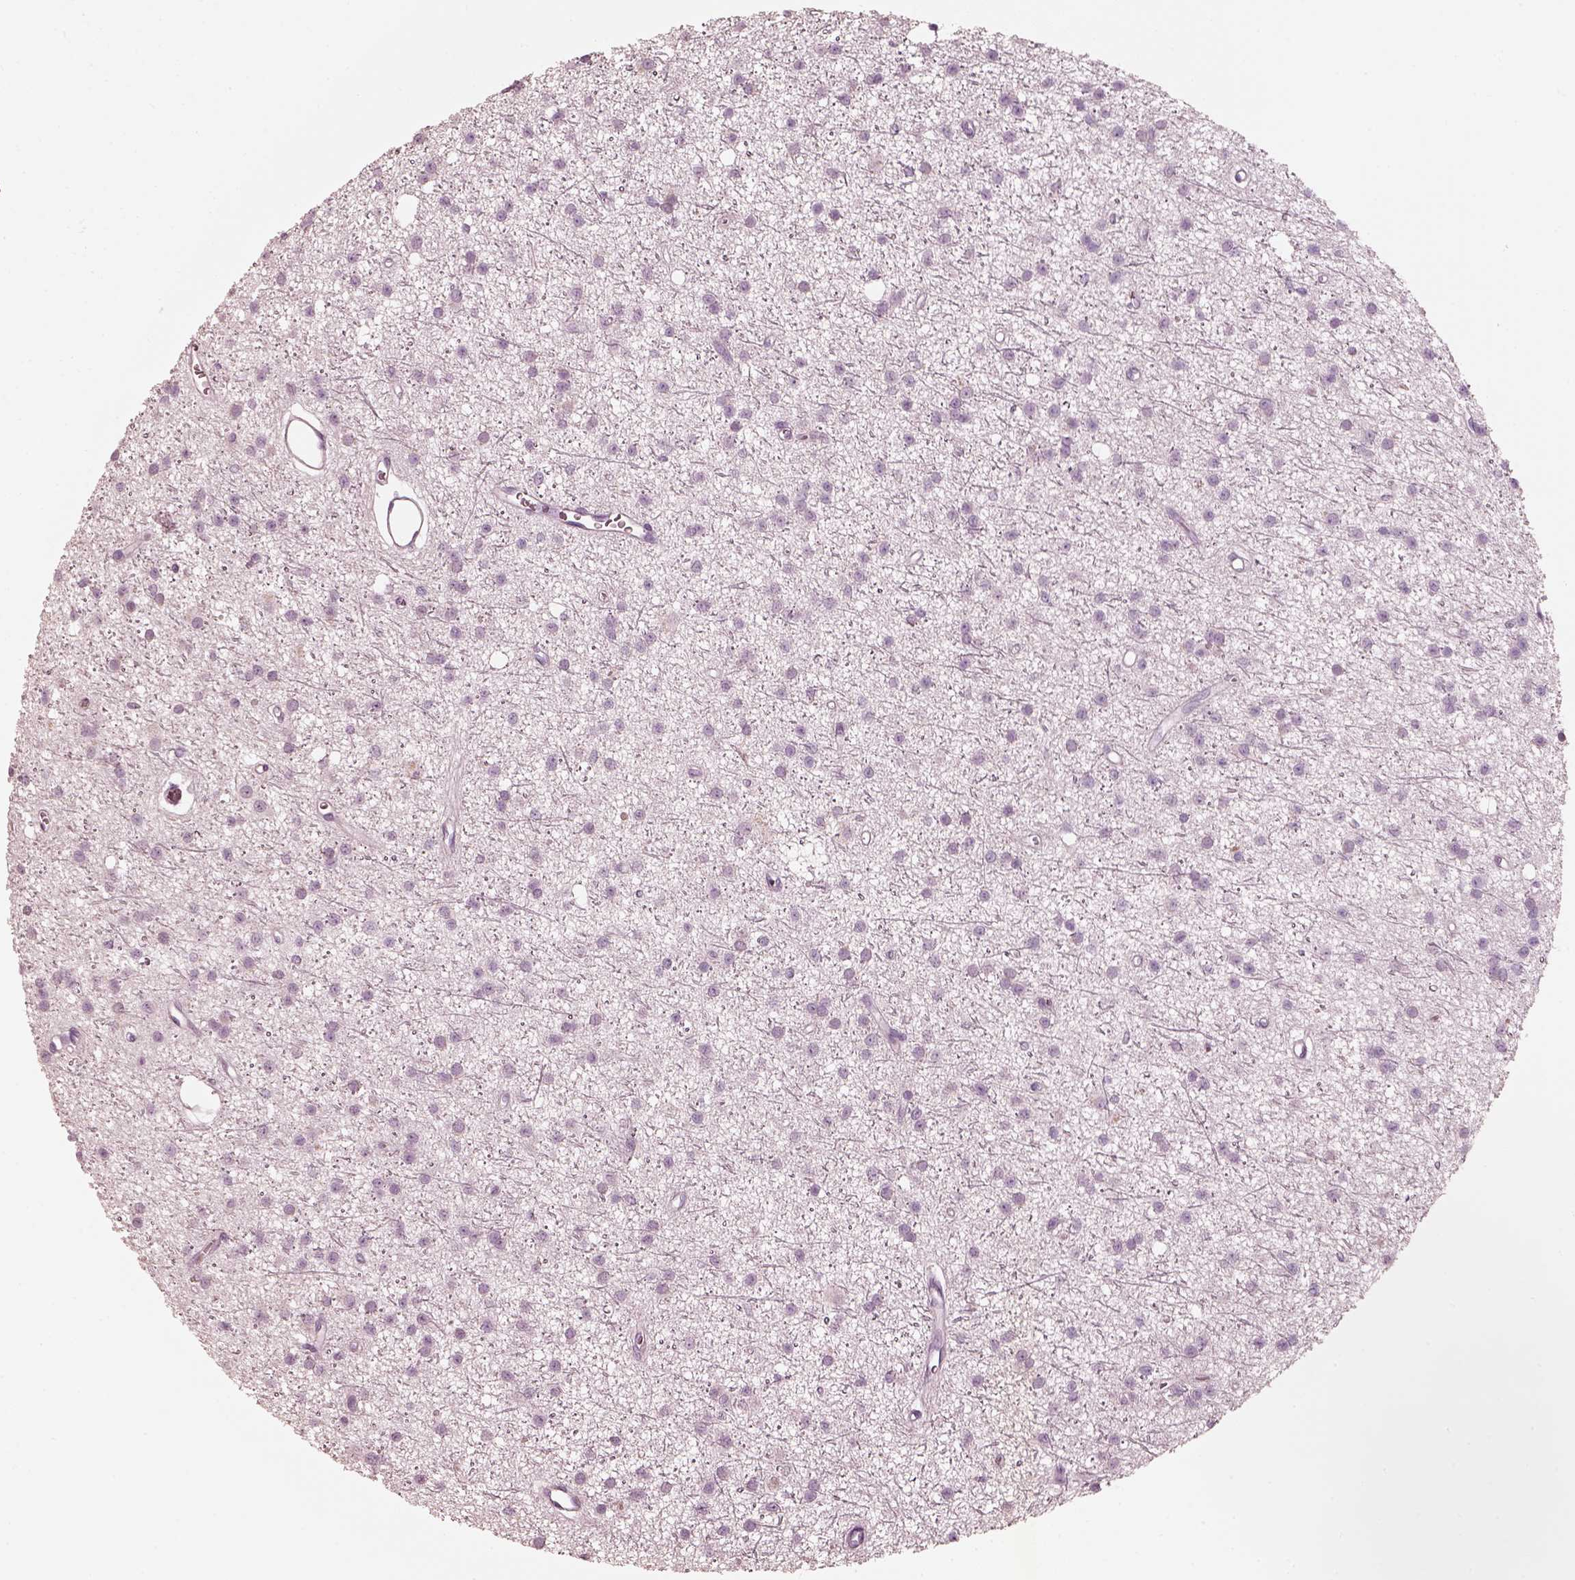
{"staining": {"intensity": "negative", "quantity": "none", "location": "none"}, "tissue": "glioma", "cell_type": "Tumor cells", "image_type": "cancer", "snomed": [{"axis": "morphology", "description": "Glioma, malignant, Low grade"}, {"axis": "topography", "description": "Brain"}], "caption": "Tumor cells are negative for protein expression in human glioma.", "gene": "R3HDML", "patient": {"sex": "male", "age": 27}}